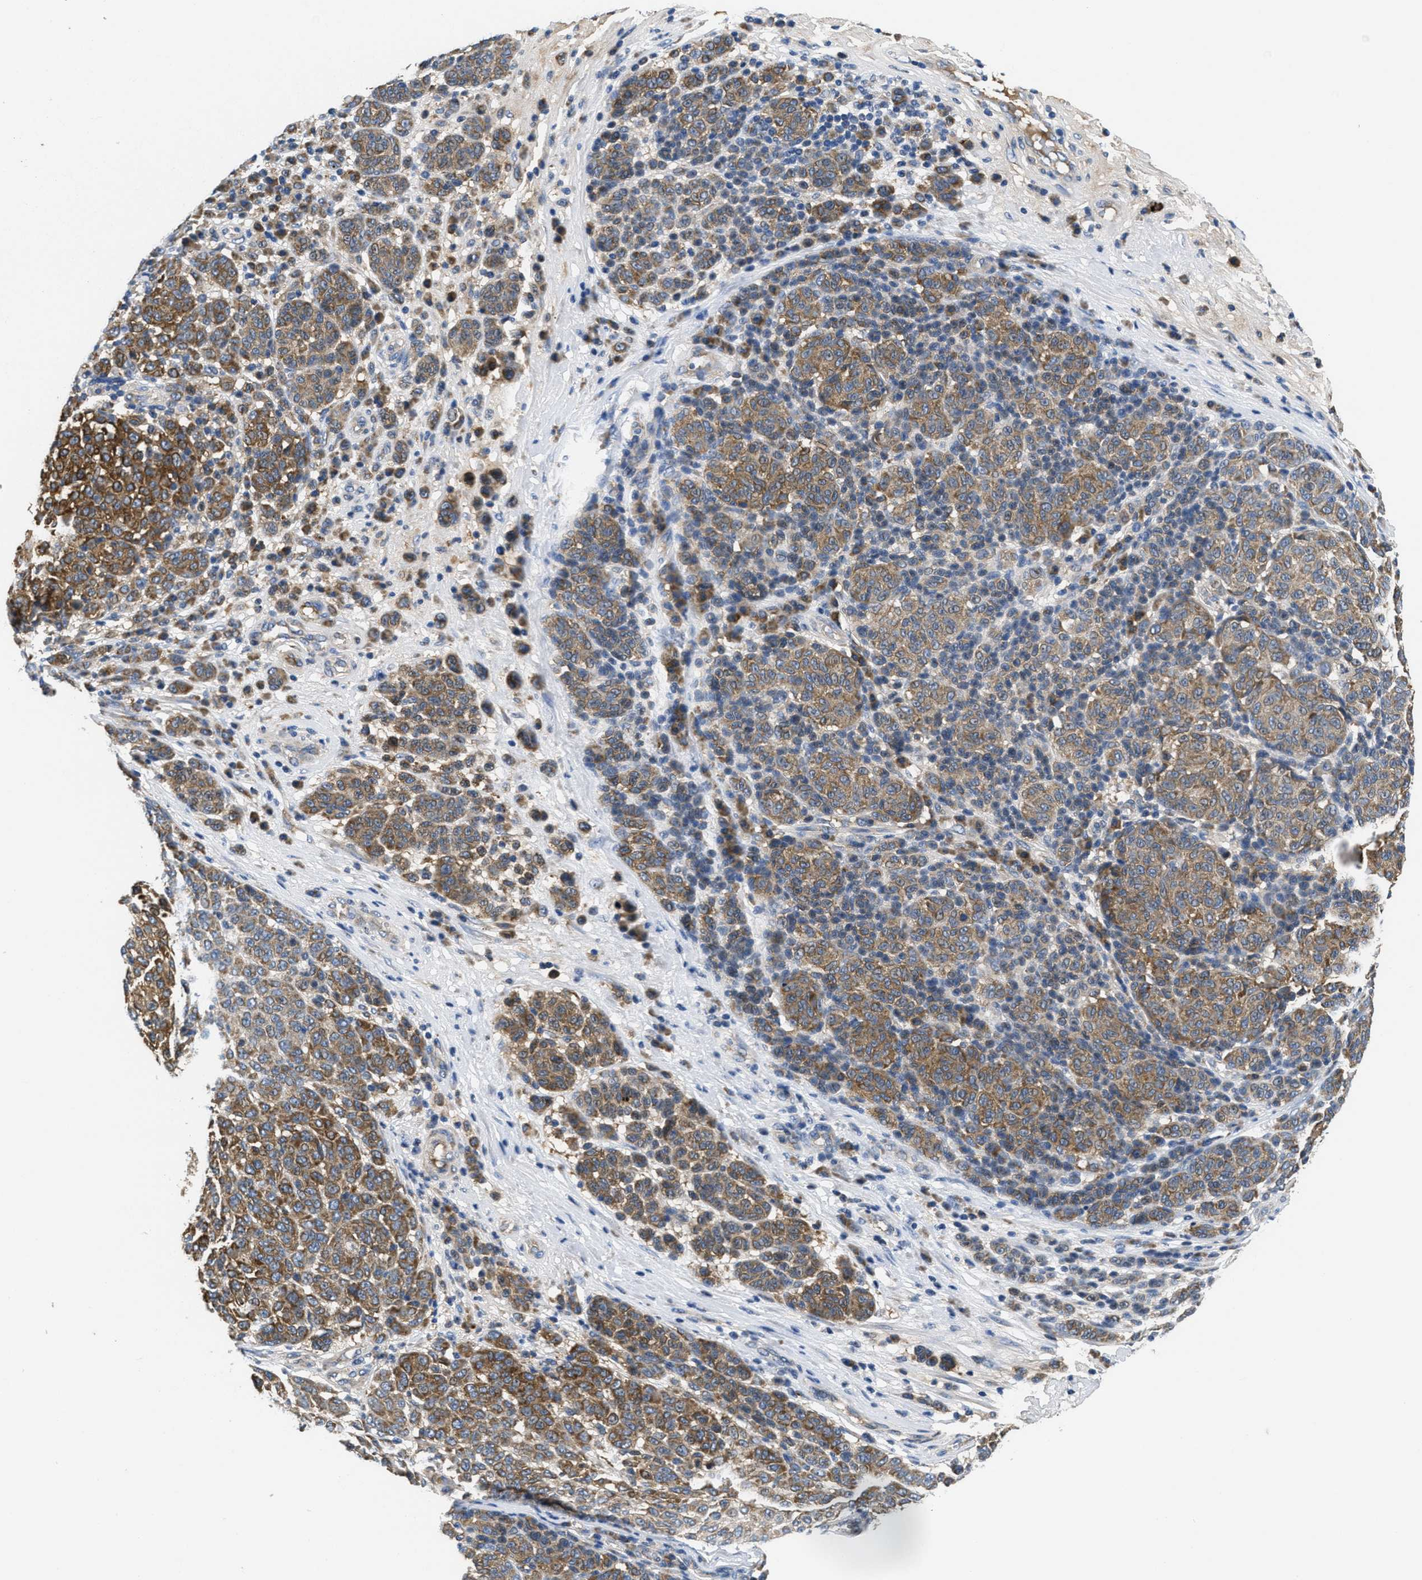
{"staining": {"intensity": "moderate", "quantity": ">75%", "location": "cytoplasmic/membranous"}, "tissue": "melanoma", "cell_type": "Tumor cells", "image_type": "cancer", "snomed": [{"axis": "morphology", "description": "Malignant melanoma, NOS"}, {"axis": "topography", "description": "Skin"}], "caption": "IHC of melanoma reveals medium levels of moderate cytoplasmic/membranous positivity in about >75% of tumor cells.", "gene": "GALK1", "patient": {"sex": "male", "age": 59}}